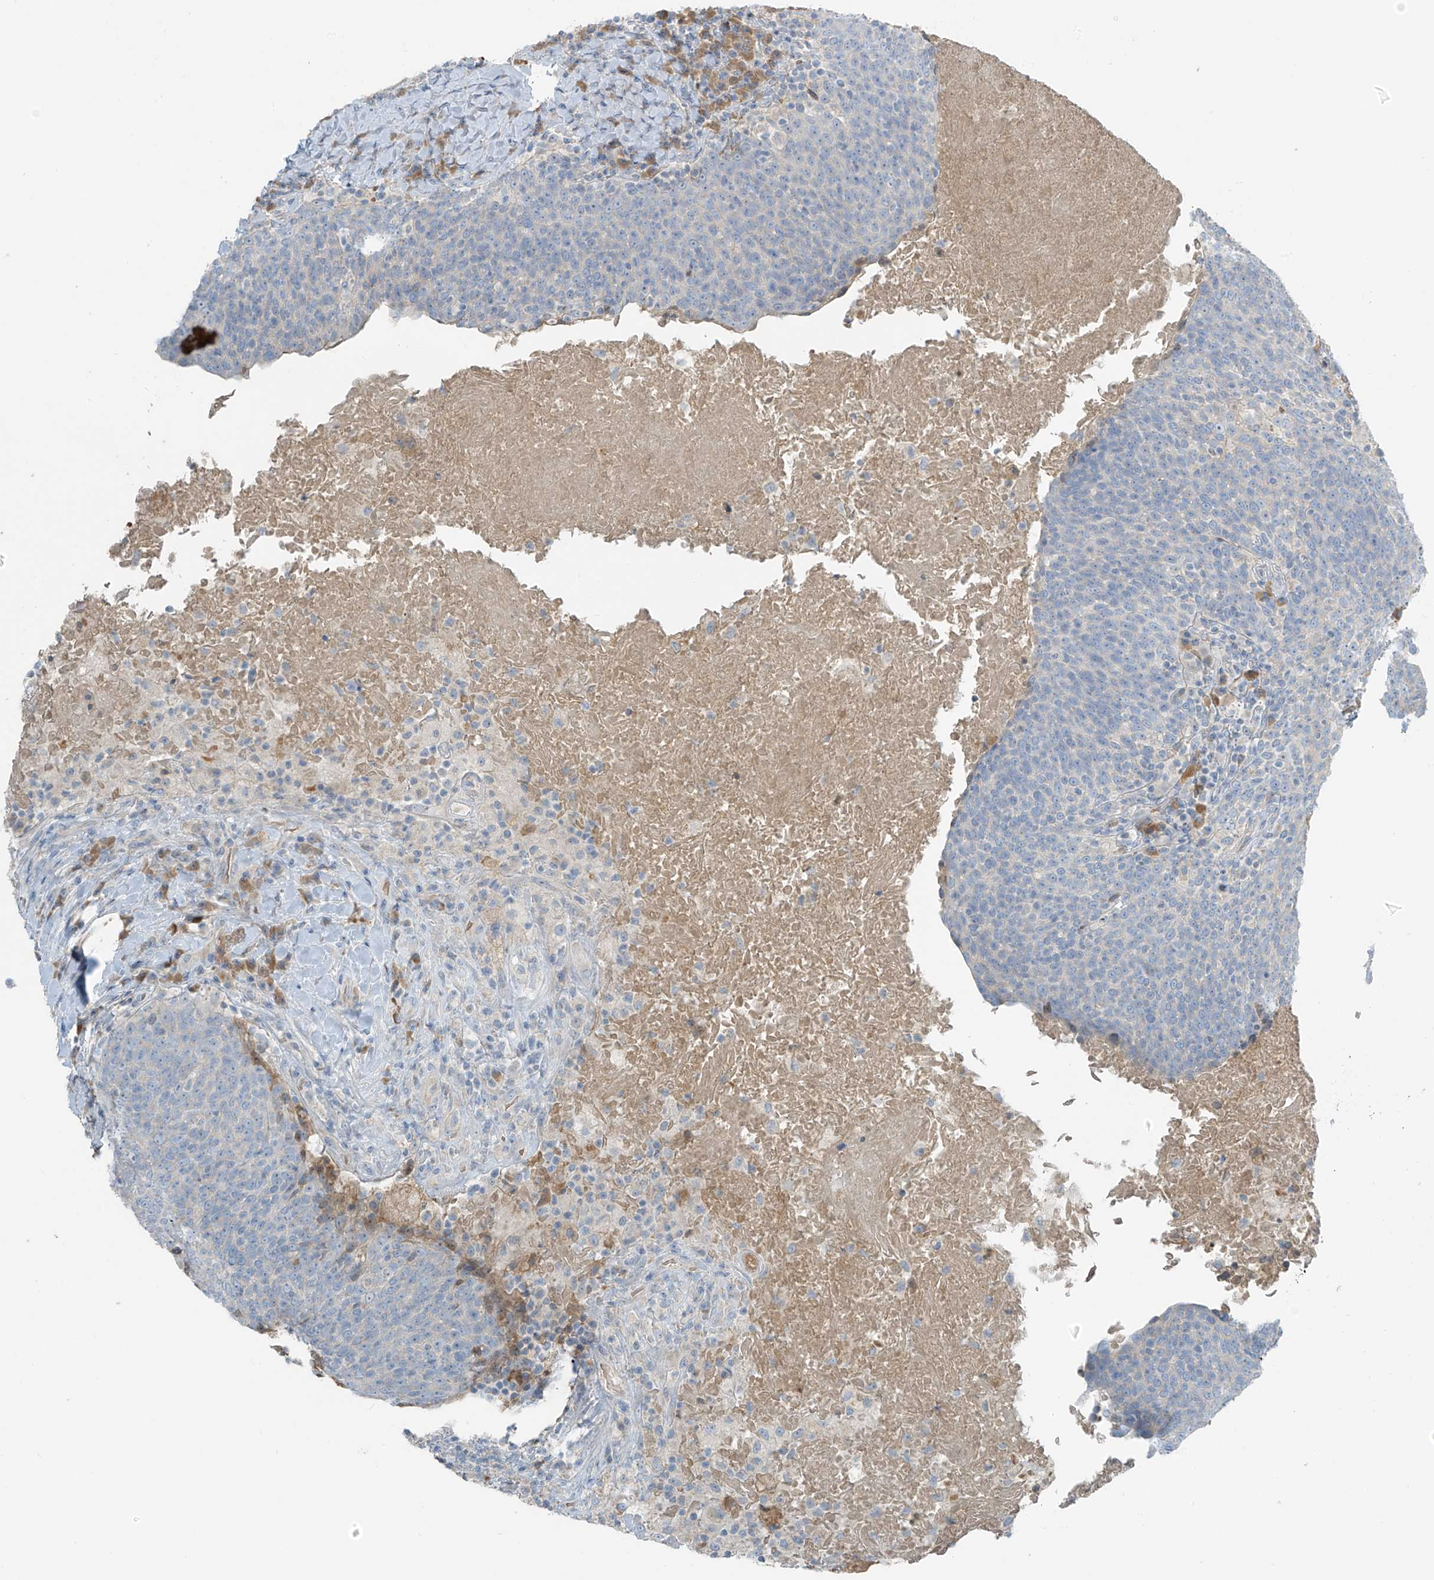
{"staining": {"intensity": "negative", "quantity": "none", "location": "none"}, "tissue": "head and neck cancer", "cell_type": "Tumor cells", "image_type": "cancer", "snomed": [{"axis": "morphology", "description": "Squamous cell carcinoma, NOS"}, {"axis": "morphology", "description": "Squamous cell carcinoma, metastatic, NOS"}, {"axis": "topography", "description": "Lymph node"}, {"axis": "topography", "description": "Head-Neck"}], "caption": "Head and neck metastatic squamous cell carcinoma was stained to show a protein in brown. There is no significant staining in tumor cells. (Brightfield microscopy of DAB IHC at high magnification).", "gene": "FAM131C", "patient": {"sex": "male", "age": 62}}